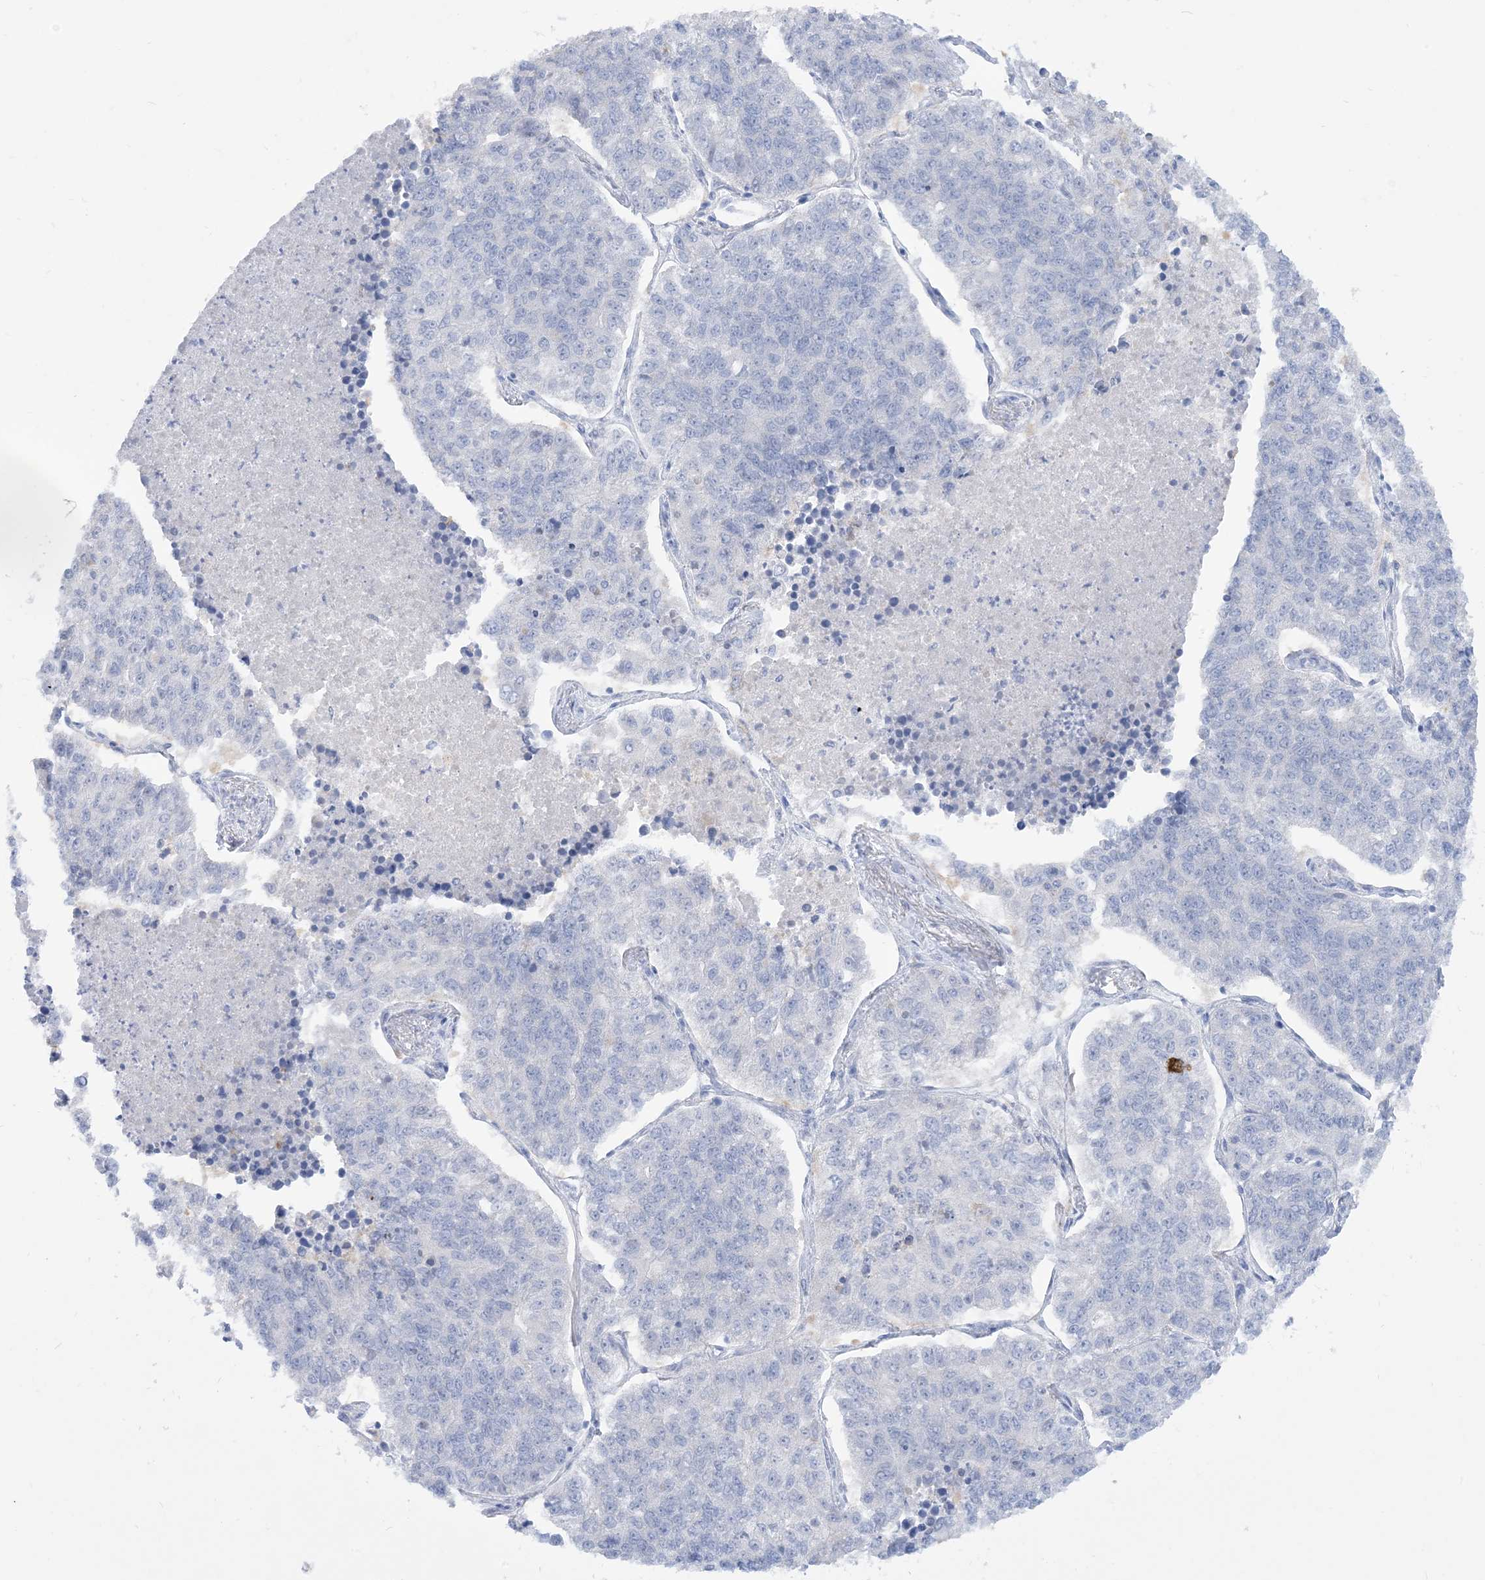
{"staining": {"intensity": "weak", "quantity": "<25%", "location": "cytoplasmic/membranous"}, "tissue": "lung cancer", "cell_type": "Tumor cells", "image_type": "cancer", "snomed": [{"axis": "morphology", "description": "Adenocarcinoma, NOS"}, {"axis": "topography", "description": "Lung"}], "caption": "Immunohistochemistry of human lung cancer exhibits no expression in tumor cells. The staining was performed using DAB (3,3'-diaminobenzidine) to visualize the protein expression in brown, while the nuclei were stained in blue with hematoxylin (Magnification: 20x).", "gene": "MARS2", "patient": {"sex": "male", "age": 49}}